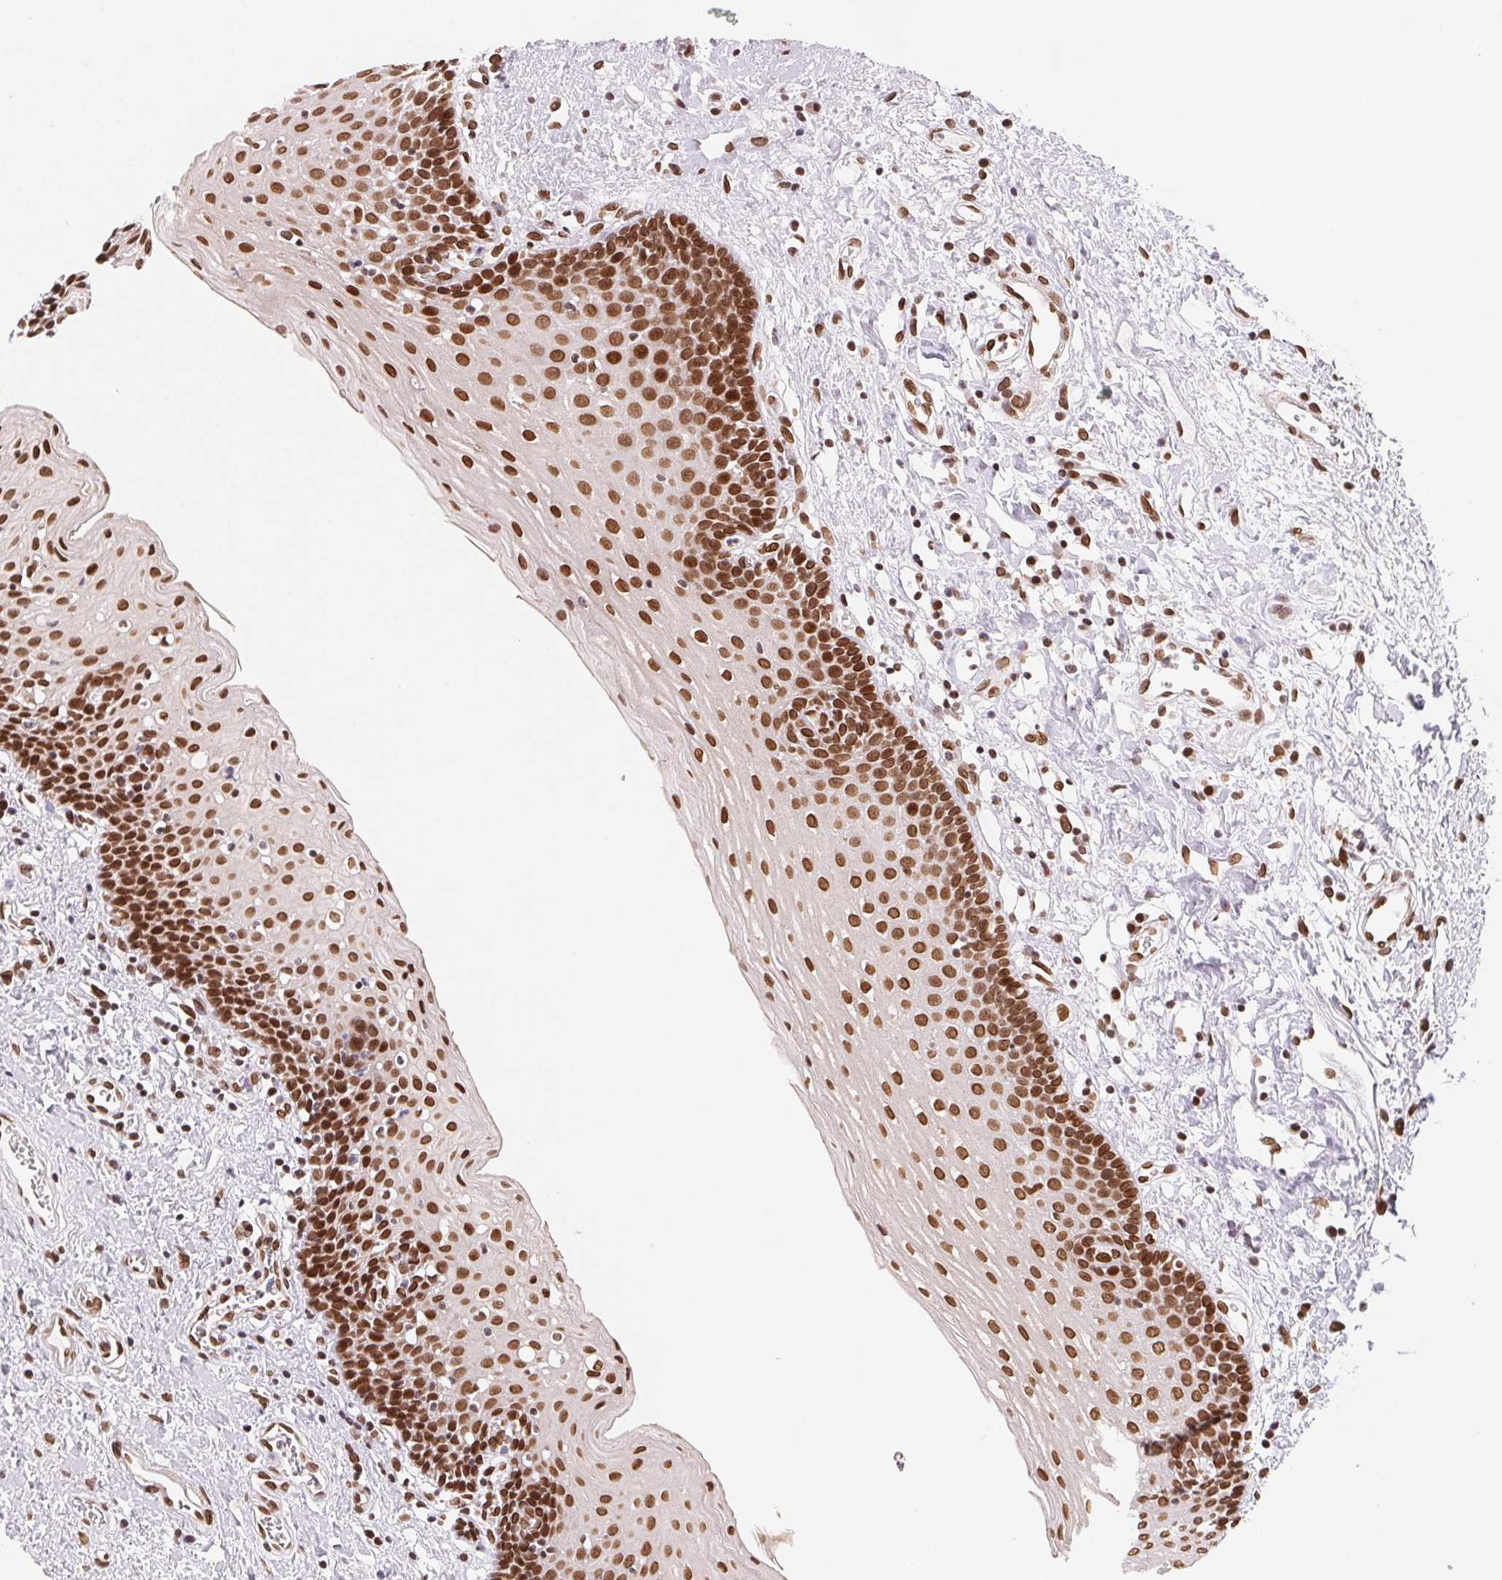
{"staining": {"intensity": "strong", "quantity": ">75%", "location": "nuclear"}, "tissue": "oral mucosa", "cell_type": "Squamous epithelial cells", "image_type": "normal", "snomed": [{"axis": "morphology", "description": "Normal tissue, NOS"}, {"axis": "topography", "description": "Oral tissue"}], "caption": "An image of oral mucosa stained for a protein shows strong nuclear brown staining in squamous epithelial cells.", "gene": "SAP30BP", "patient": {"sex": "female", "age": 43}}